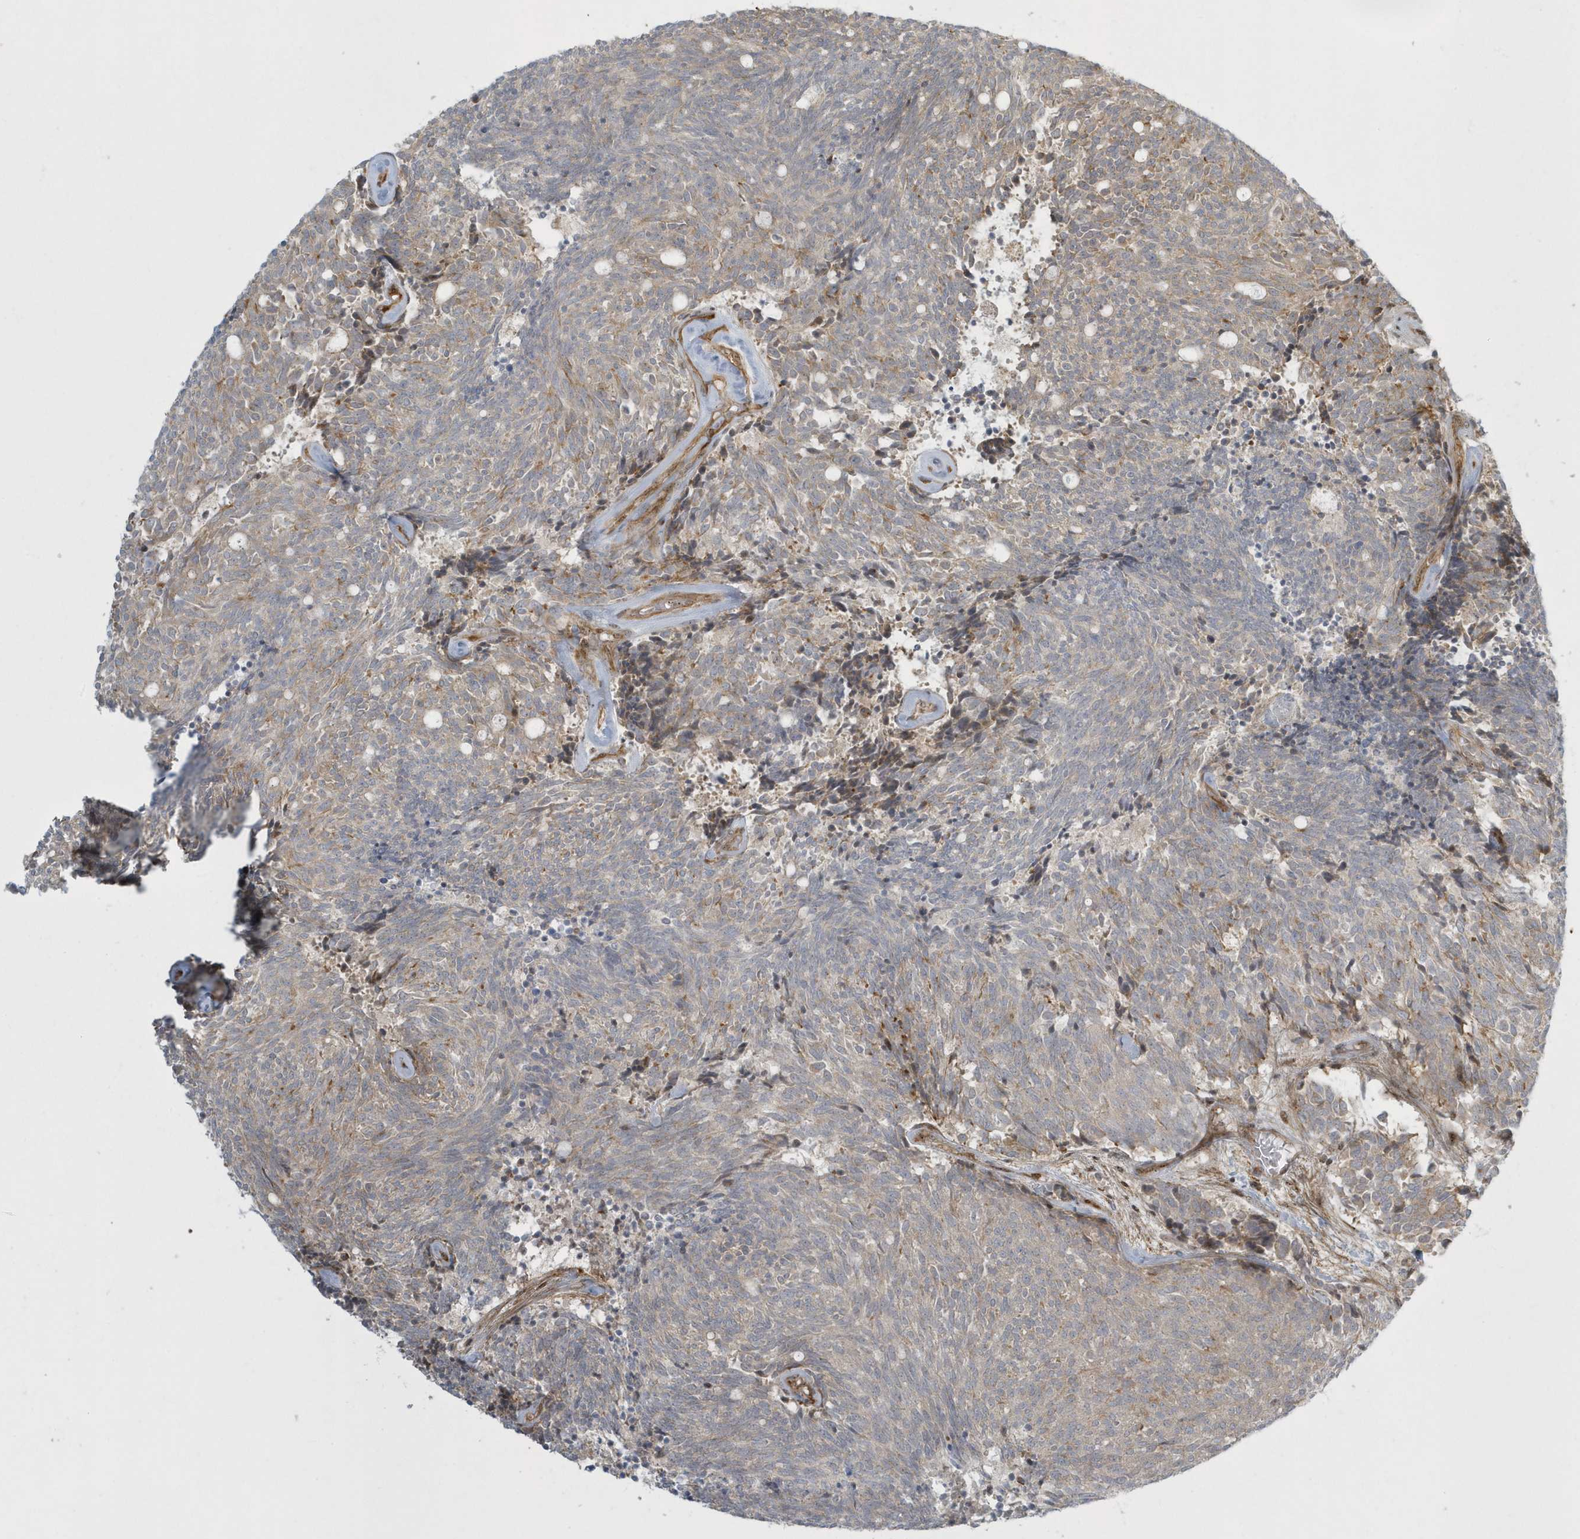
{"staining": {"intensity": "moderate", "quantity": "<25%", "location": "cytoplasmic/membranous"}, "tissue": "carcinoid", "cell_type": "Tumor cells", "image_type": "cancer", "snomed": [{"axis": "morphology", "description": "Carcinoid, malignant, NOS"}, {"axis": "topography", "description": "Pancreas"}], "caption": "Protein analysis of carcinoid tissue displays moderate cytoplasmic/membranous expression in approximately <25% of tumor cells.", "gene": "MASP2", "patient": {"sex": "female", "age": 54}}